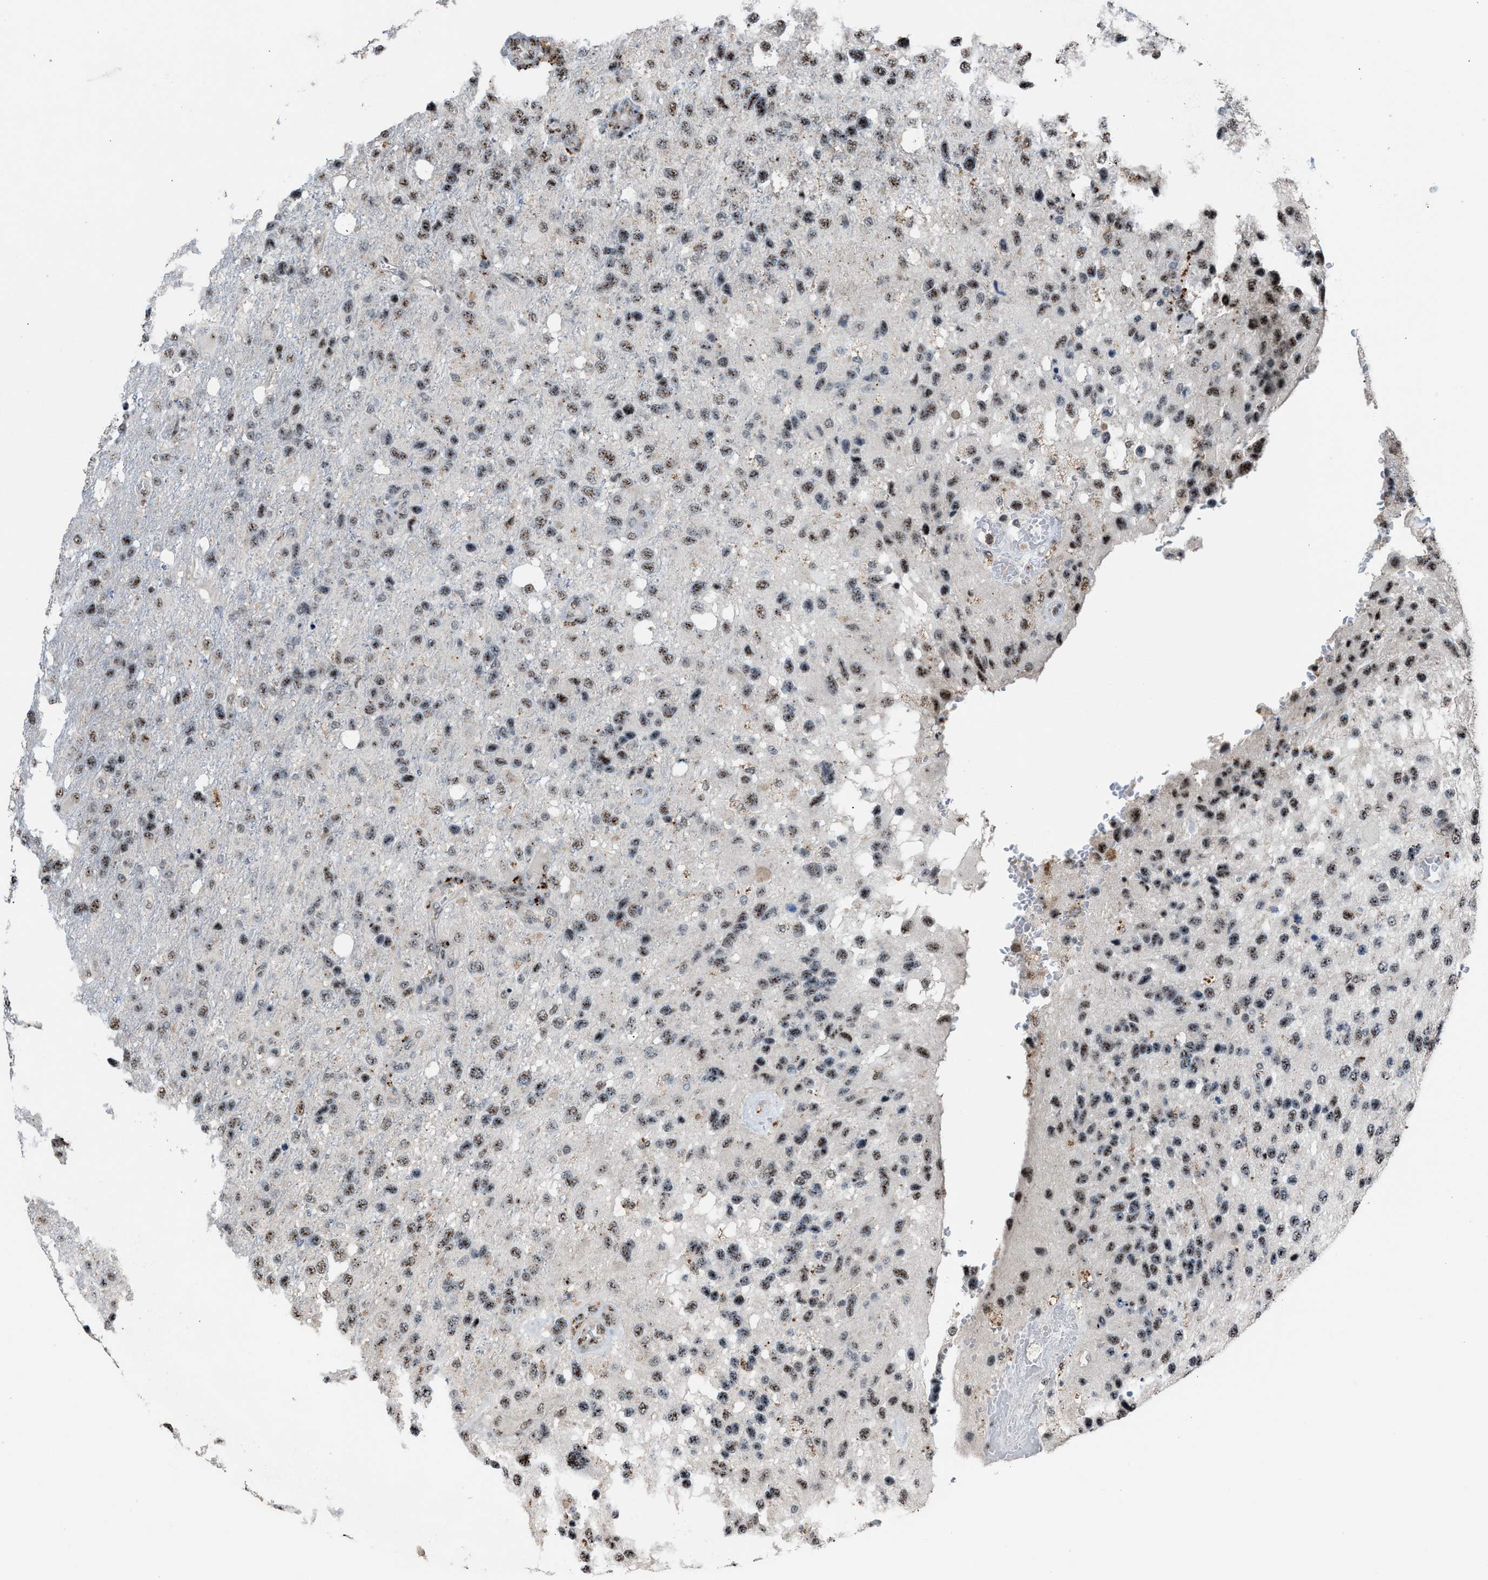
{"staining": {"intensity": "moderate", "quantity": ">75%", "location": "nuclear"}, "tissue": "glioma", "cell_type": "Tumor cells", "image_type": "cancer", "snomed": [{"axis": "morphology", "description": "Glioma, malignant, High grade"}, {"axis": "topography", "description": "Brain"}], "caption": "Human malignant glioma (high-grade) stained with a protein marker exhibits moderate staining in tumor cells.", "gene": "CENPP", "patient": {"sex": "female", "age": 58}}